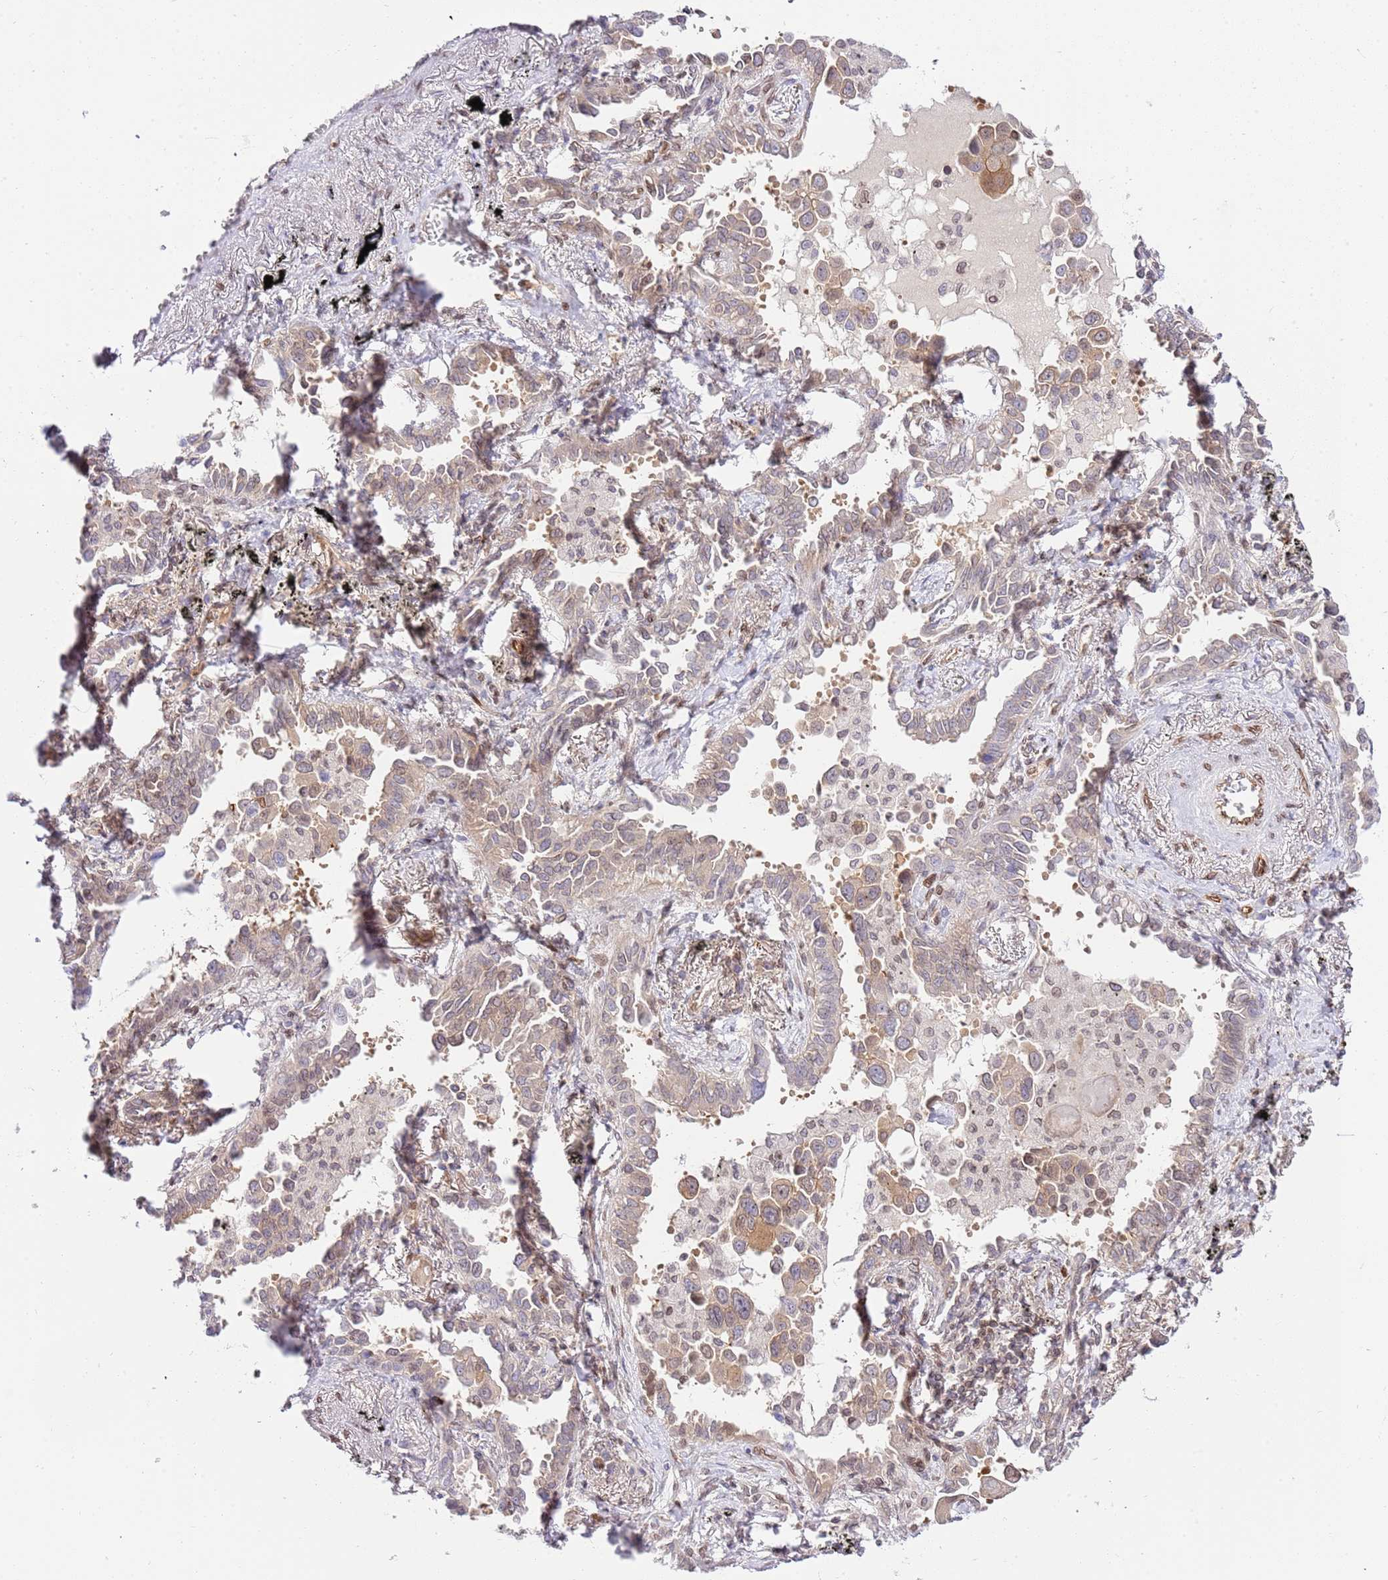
{"staining": {"intensity": "weak", "quantity": "25%-75%", "location": "cytoplasmic/membranous,nuclear"}, "tissue": "lung cancer", "cell_type": "Tumor cells", "image_type": "cancer", "snomed": [{"axis": "morphology", "description": "Adenocarcinoma, NOS"}, {"axis": "topography", "description": "Lung"}], "caption": "Immunohistochemistry of human adenocarcinoma (lung) shows low levels of weak cytoplasmic/membranous and nuclear staining in about 25%-75% of tumor cells.", "gene": "TRIM37", "patient": {"sex": "male", "age": 67}}